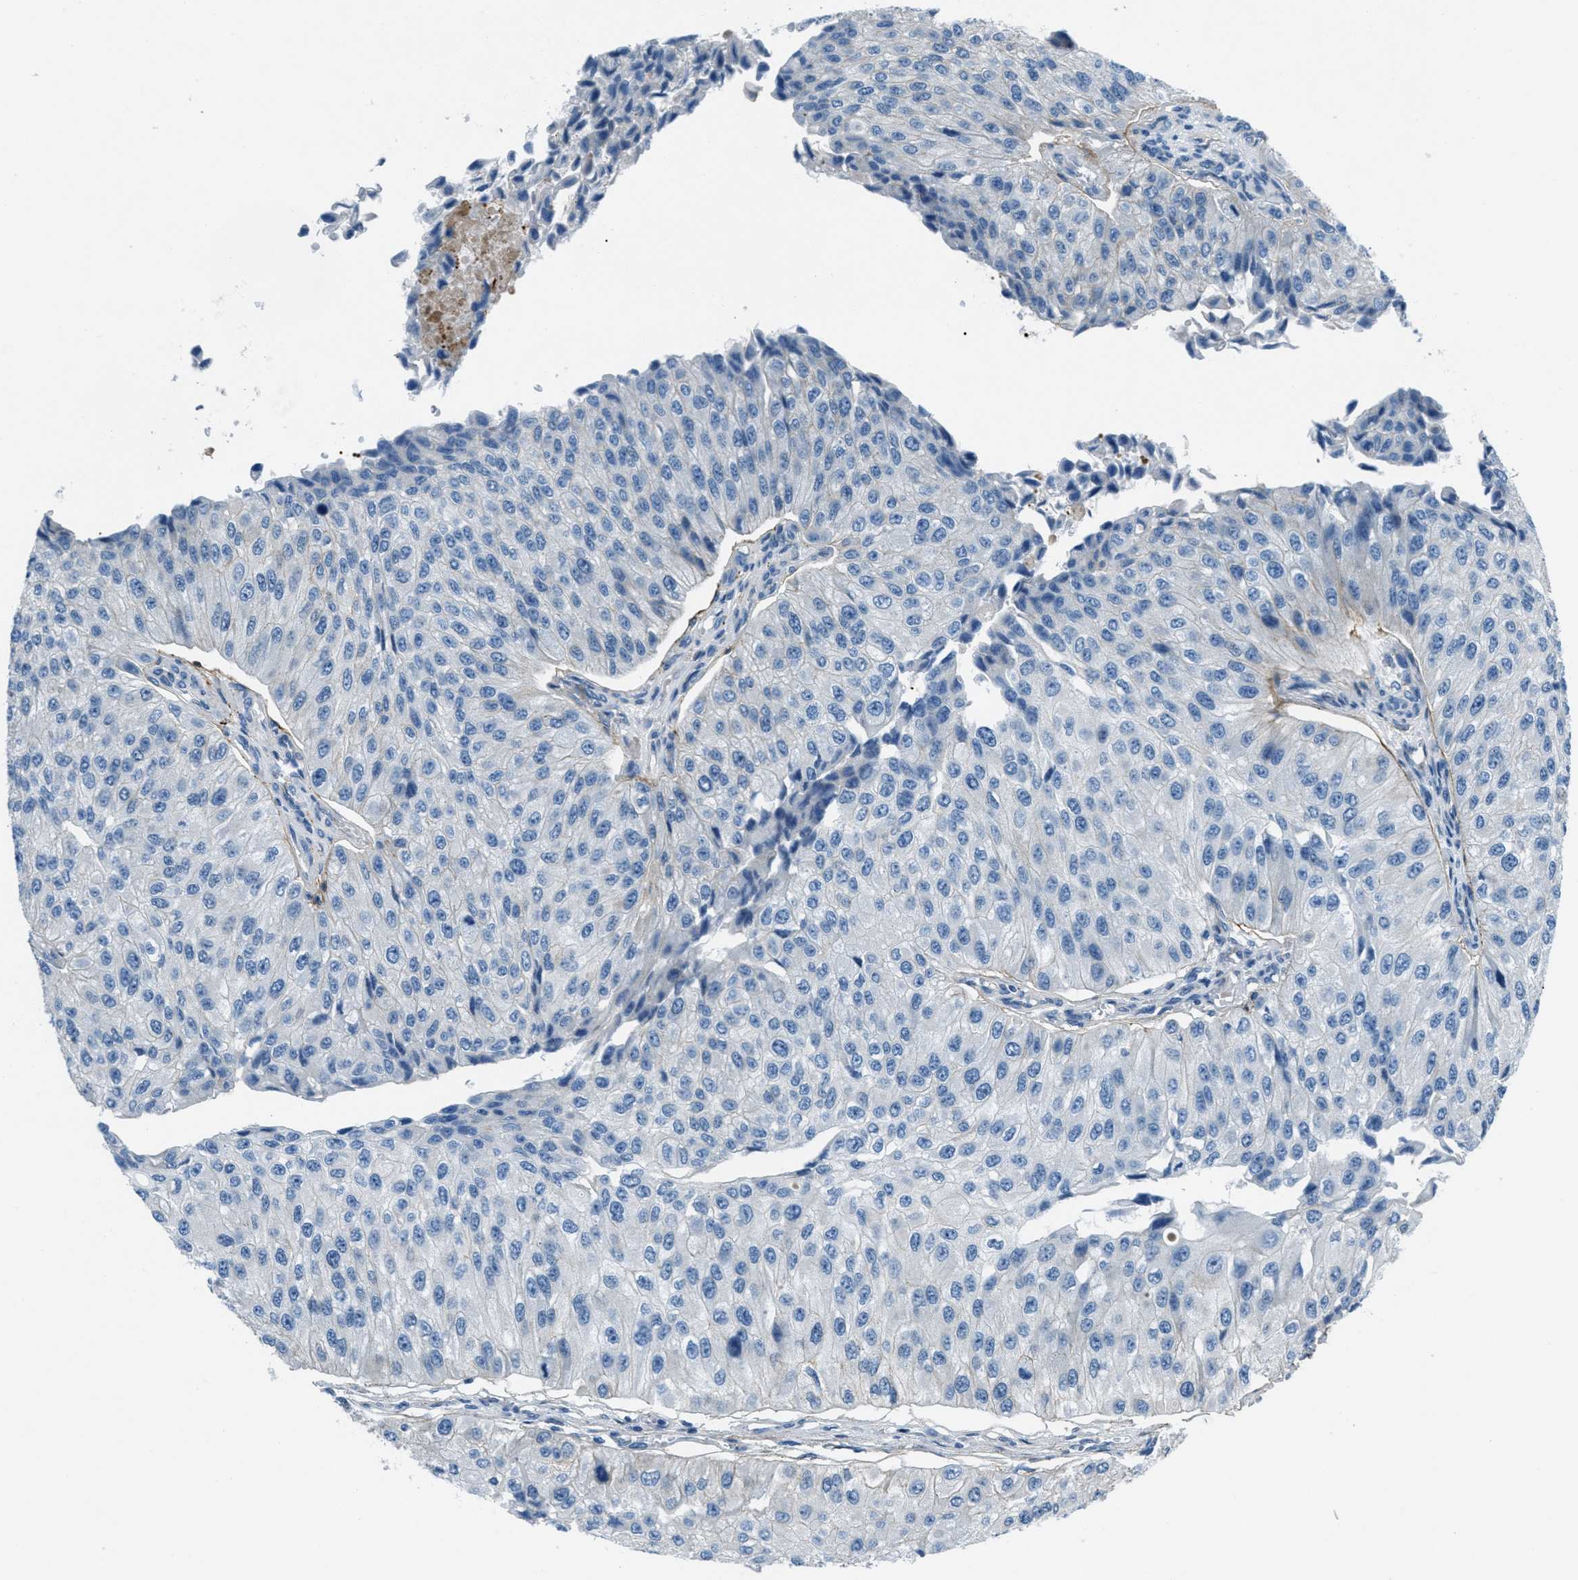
{"staining": {"intensity": "negative", "quantity": "none", "location": "none"}, "tissue": "urothelial cancer", "cell_type": "Tumor cells", "image_type": "cancer", "snomed": [{"axis": "morphology", "description": "Urothelial carcinoma, High grade"}, {"axis": "topography", "description": "Kidney"}, {"axis": "topography", "description": "Urinary bladder"}], "caption": "The photomicrograph exhibits no staining of tumor cells in urothelial carcinoma (high-grade).", "gene": "FBN1", "patient": {"sex": "male", "age": 77}}